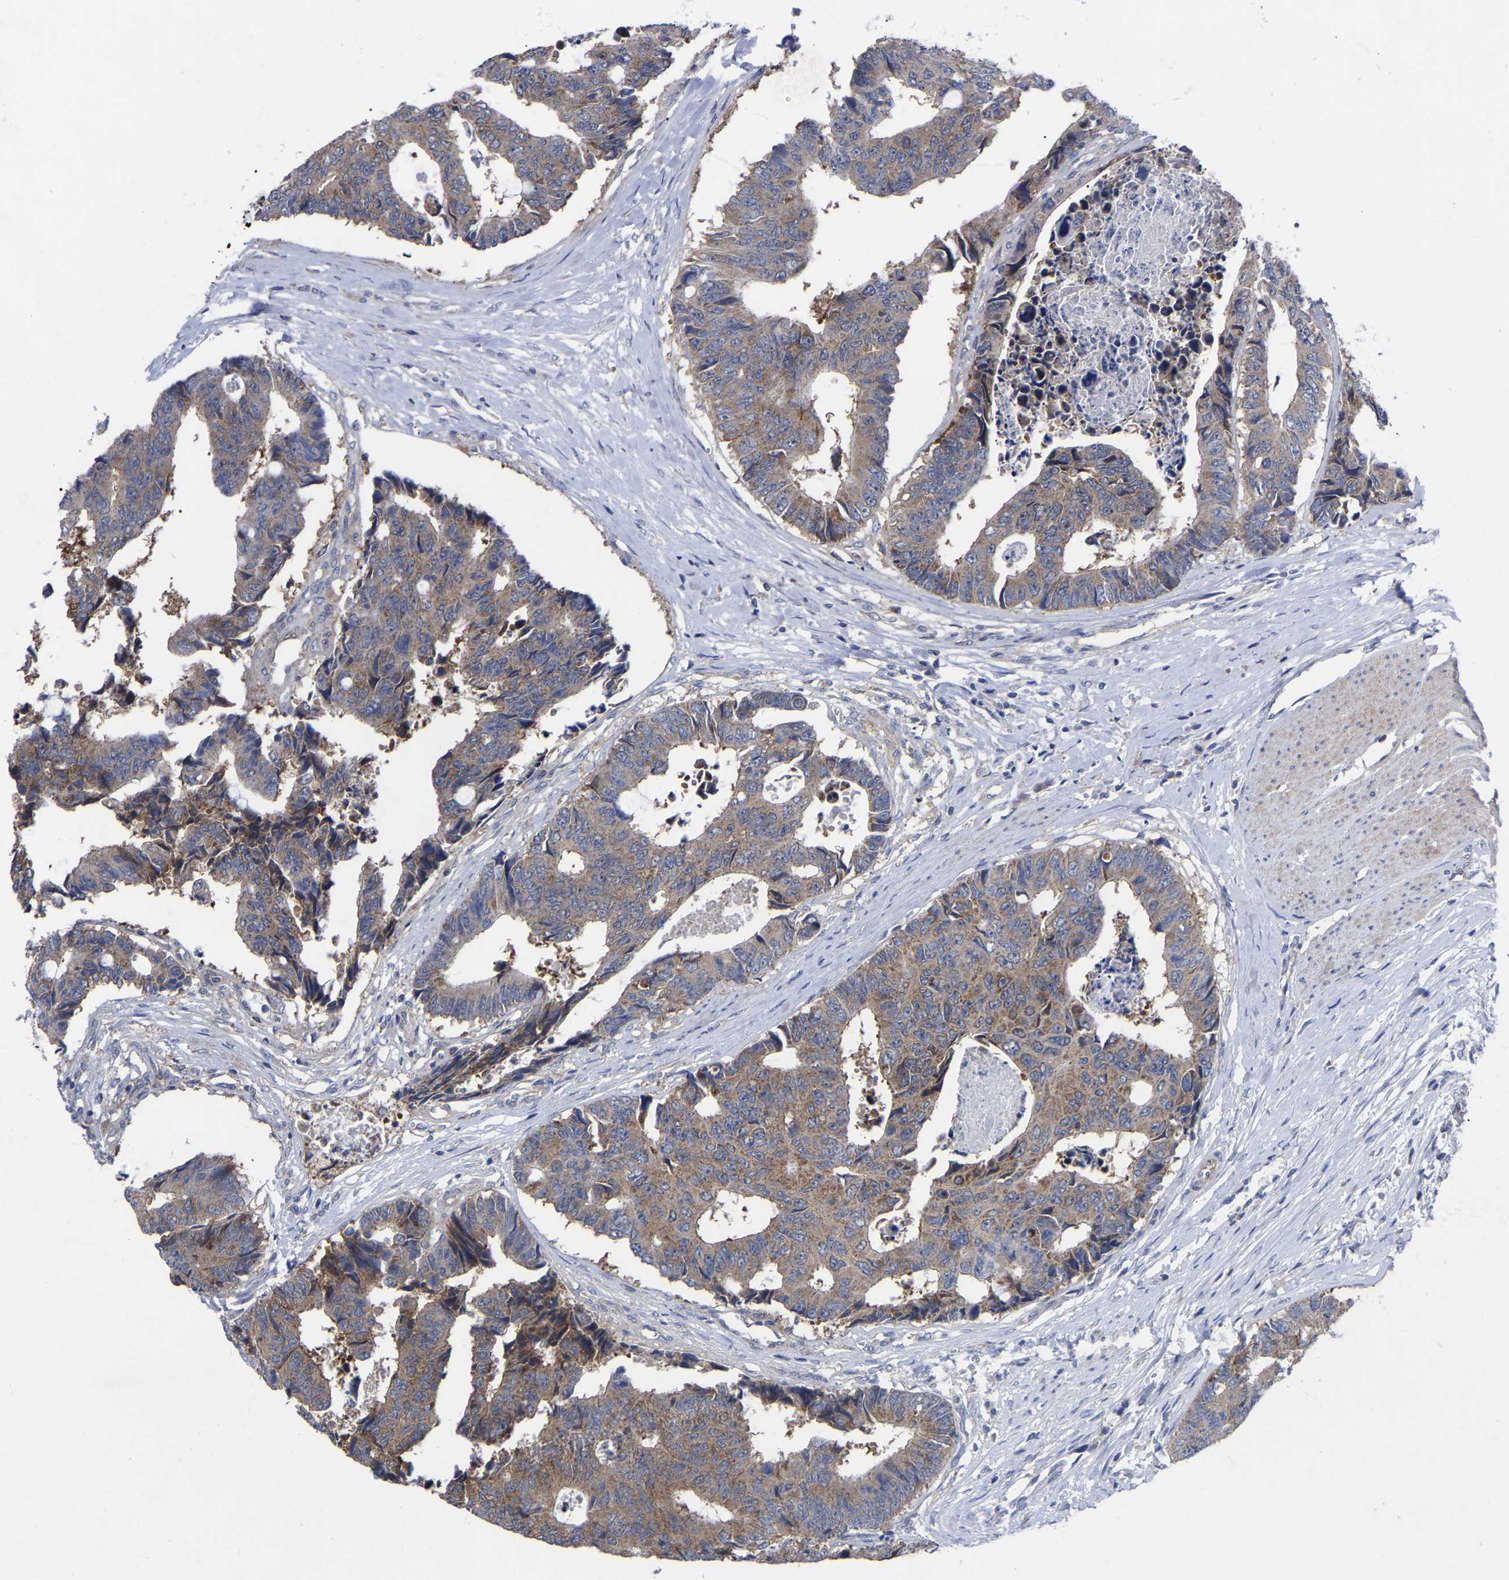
{"staining": {"intensity": "weak", "quantity": ">75%", "location": "cytoplasmic/membranous"}, "tissue": "colorectal cancer", "cell_type": "Tumor cells", "image_type": "cancer", "snomed": [{"axis": "morphology", "description": "Adenocarcinoma, NOS"}, {"axis": "topography", "description": "Rectum"}], "caption": "Protein staining of colorectal cancer (adenocarcinoma) tissue demonstrates weak cytoplasmic/membranous positivity in about >75% of tumor cells.", "gene": "TCP1", "patient": {"sex": "male", "age": 84}}